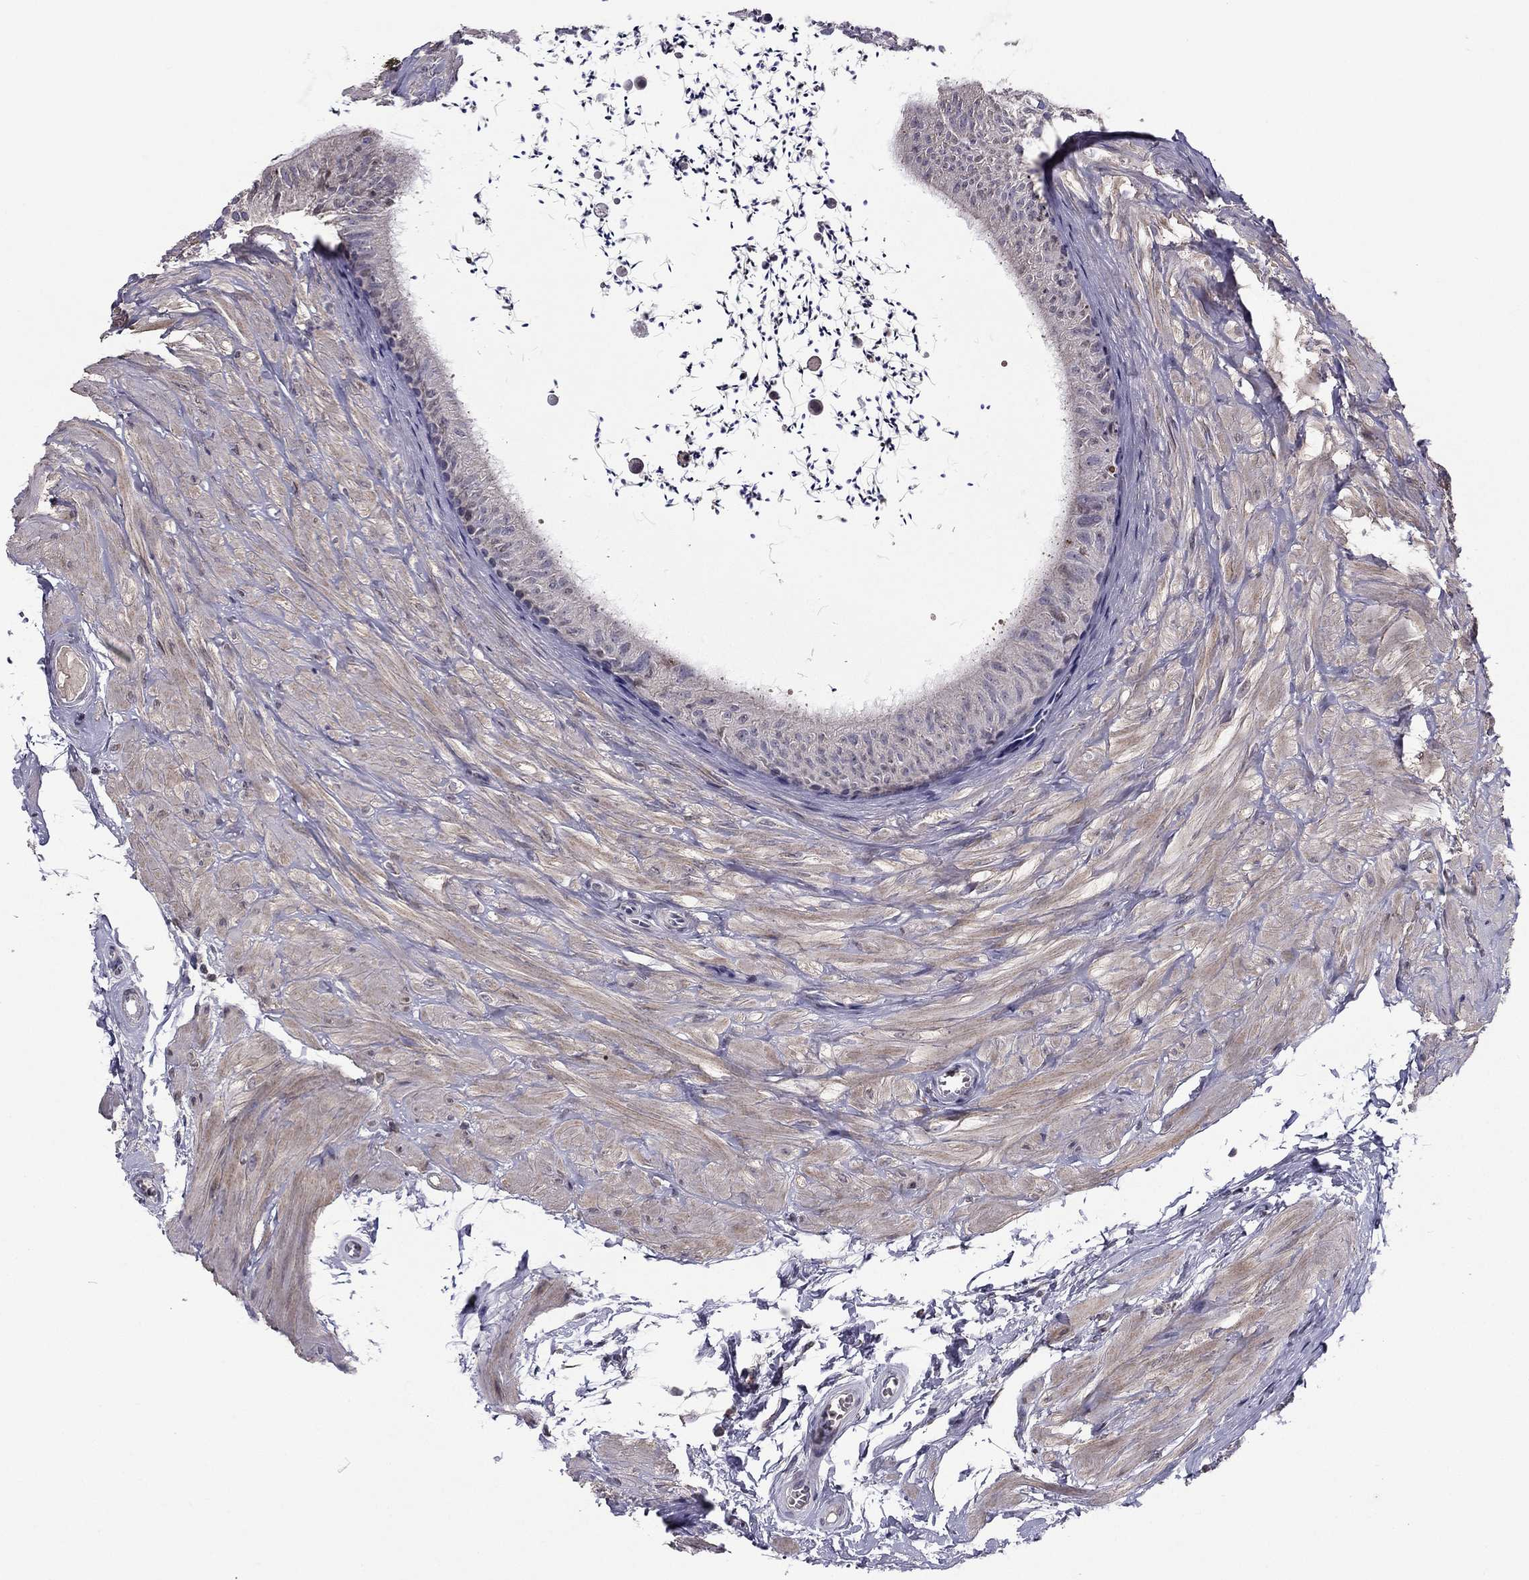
{"staining": {"intensity": "negative", "quantity": "none", "location": "none"}, "tissue": "epididymis", "cell_type": "Glandular cells", "image_type": "normal", "snomed": [{"axis": "morphology", "description": "Normal tissue, NOS"}, {"axis": "topography", "description": "Epididymis"}], "caption": "This photomicrograph is of unremarkable epididymis stained with immunohistochemistry to label a protein in brown with the nuclei are counter-stained blue. There is no staining in glandular cells.", "gene": "HCN1", "patient": {"sex": "male", "age": 32}}